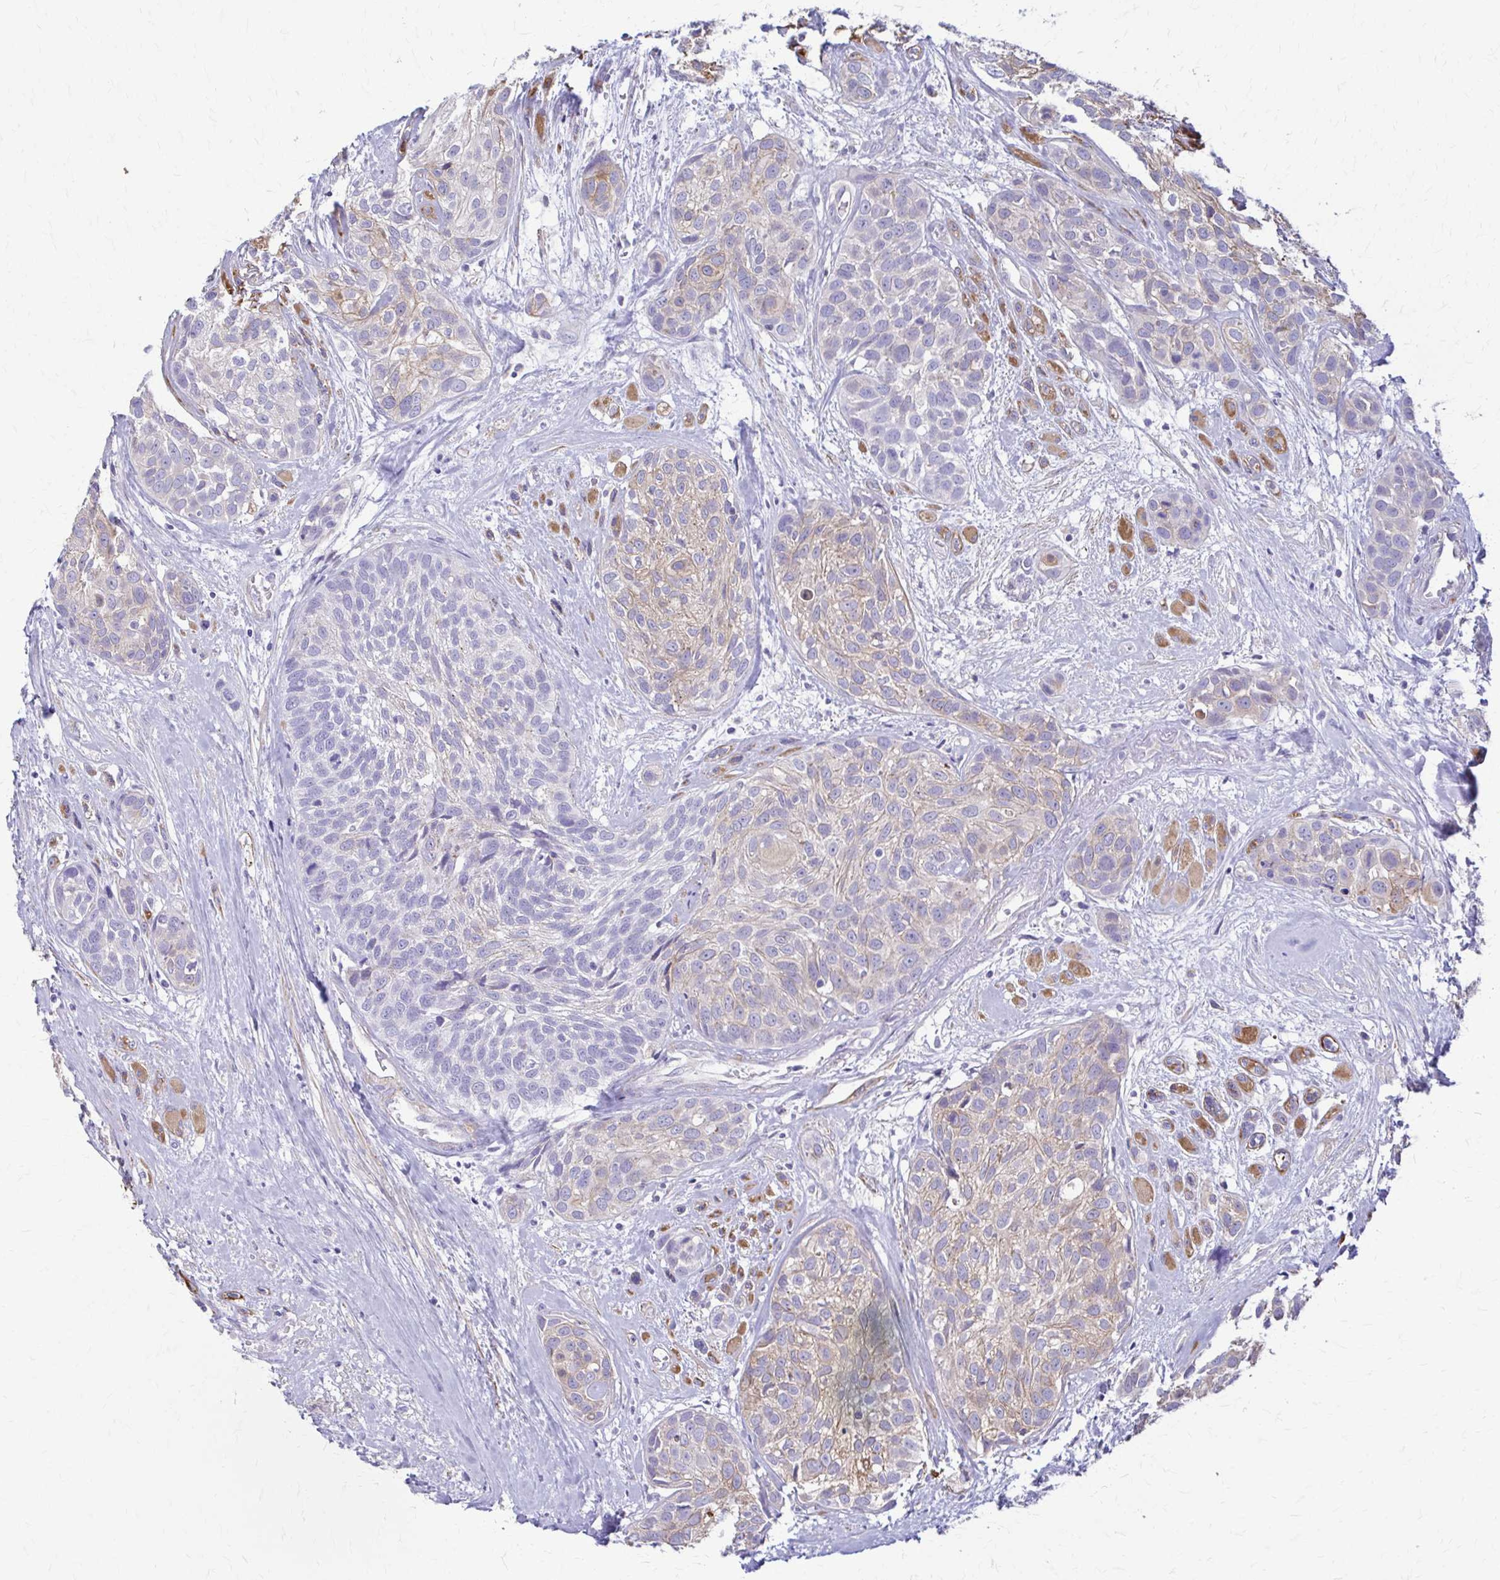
{"staining": {"intensity": "weak", "quantity": "<25%", "location": "cytoplasmic/membranous"}, "tissue": "head and neck cancer", "cell_type": "Tumor cells", "image_type": "cancer", "snomed": [{"axis": "morphology", "description": "Squamous cell carcinoma, NOS"}, {"axis": "topography", "description": "Head-Neck"}], "caption": "This is a histopathology image of immunohistochemistry staining of squamous cell carcinoma (head and neck), which shows no expression in tumor cells.", "gene": "DSP", "patient": {"sex": "female", "age": 50}}